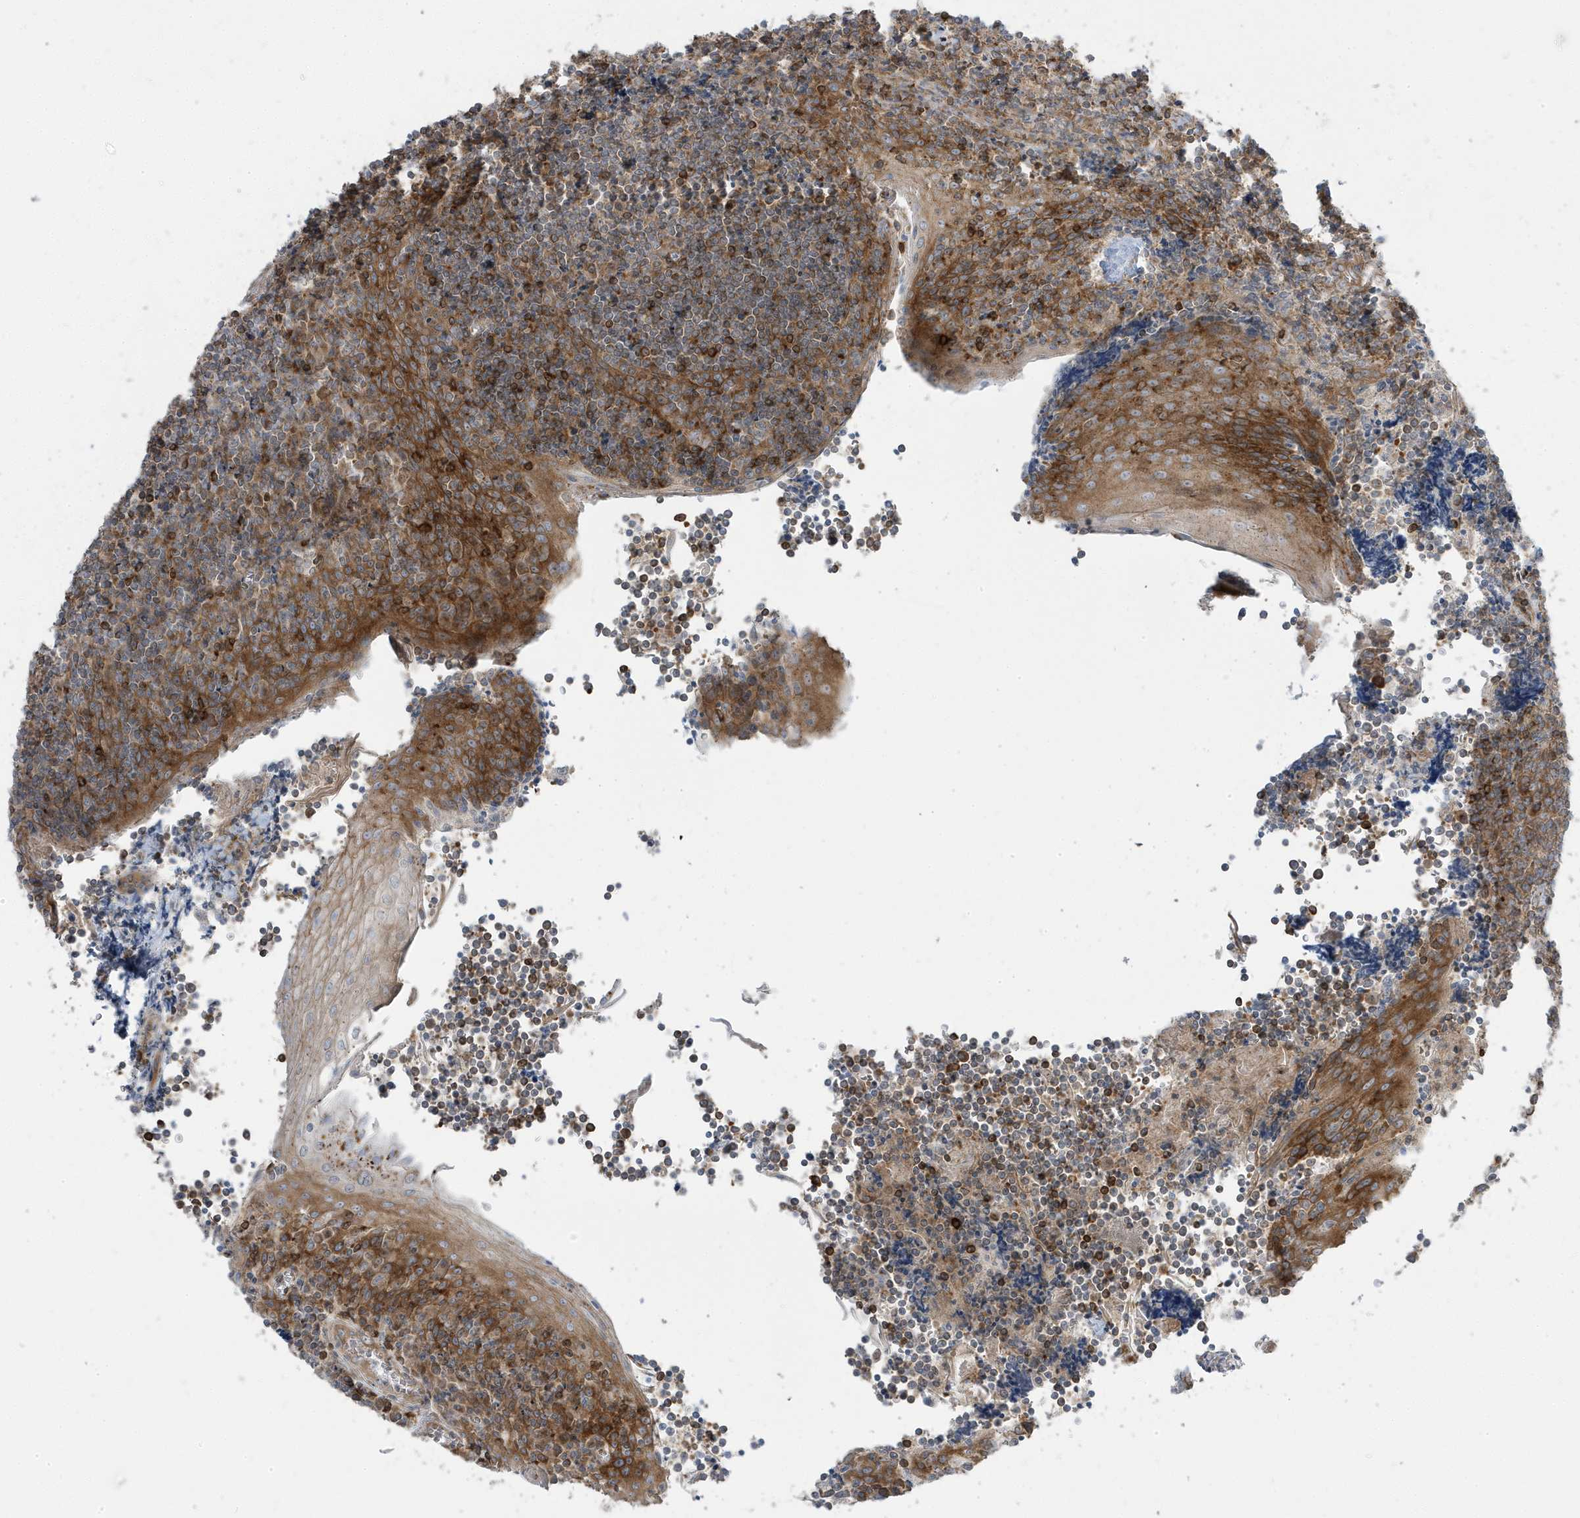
{"staining": {"intensity": "weak", "quantity": "25%-75%", "location": "cytoplasmic/membranous"}, "tissue": "tonsil", "cell_type": "Germinal center cells", "image_type": "normal", "snomed": [{"axis": "morphology", "description": "Normal tissue, NOS"}, {"axis": "topography", "description": "Tonsil"}], "caption": "Tonsil stained with DAB immunohistochemistry reveals low levels of weak cytoplasmic/membranous staining in approximately 25%-75% of germinal center cells. The protein is stained brown, and the nuclei are stained in blue (DAB (3,3'-diaminobenzidine) IHC with brightfield microscopy, high magnification).", "gene": "STAM", "patient": {"sex": "male", "age": 27}}